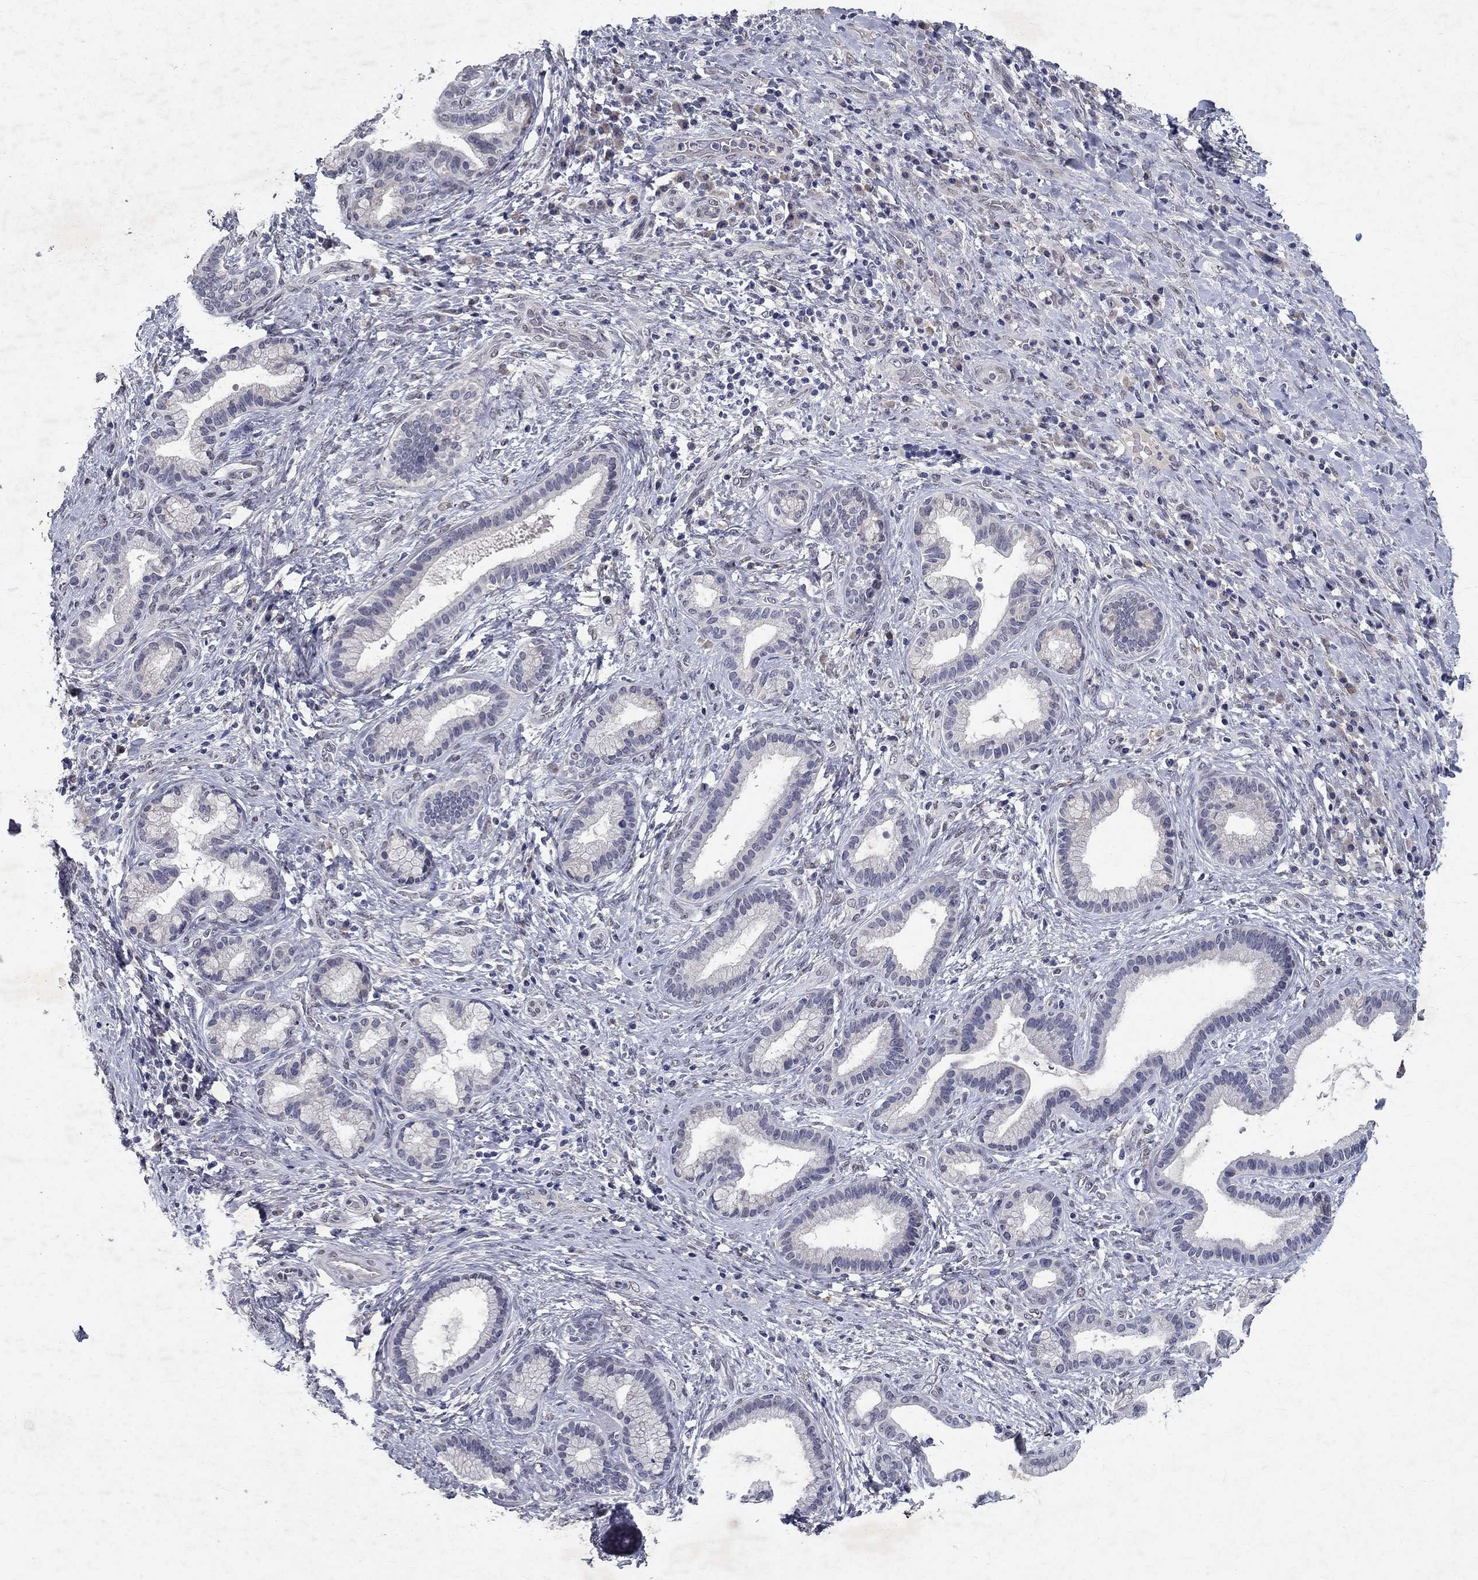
{"staining": {"intensity": "negative", "quantity": "none", "location": "none"}, "tissue": "liver cancer", "cell_type": "Tumor cells", "image_type": "cancer", "snomed": [{"axis": "morphology", "description": "Cholangiocarcinoma"}, {"axis": "topography", "description": "Liver"}], "caption": "Liver cancer (cholangiocarcinoma) was stained to show a protein in brown. There is no significant positivity in tumor cells.", "gene": "RBFOX1", "patient": {"sex": "female", "age": 73}}